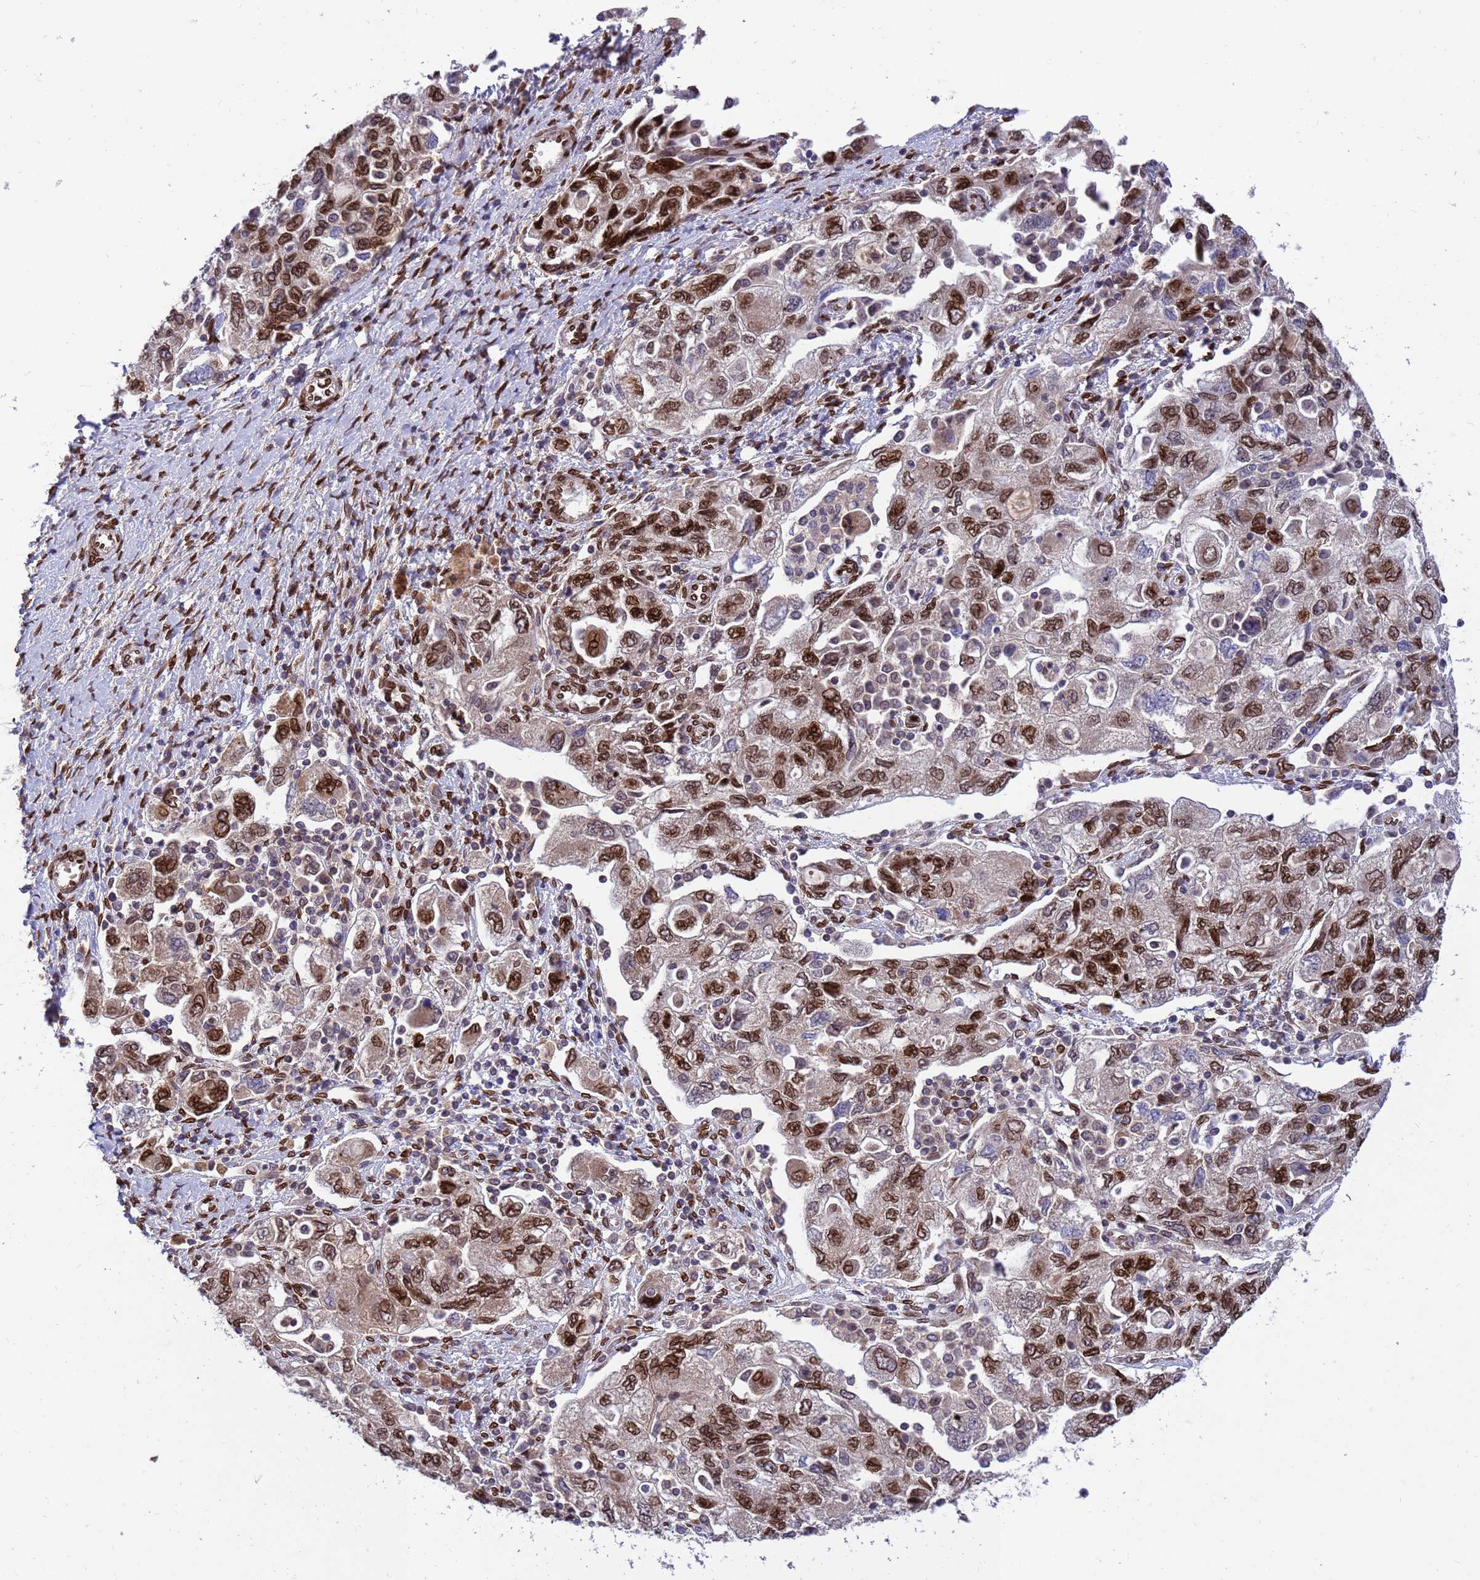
{"staining": {"intensity": "strong", "quantity": ">75%", "location": "nuclear"}, "tissue": "ovarian cancer", "cell_type": "Tumor cells", "image_type": "cancer", "snomed": [{"axis": "morphology", "description": "Carcinoma, NOS"}, {"axis": "morphology", "description": "Cystadenocarcinoma, serous, NOS"}, {"axis": "topography", "description": "Ovary"}], "caption": "Immunohistochemical staining of carcinoma (ovarian) shows strong nuclear protein expression in approximately >75% of tumor cells.", "gene": "GPR135", "patient": {"sex": "female", "age": 69}}